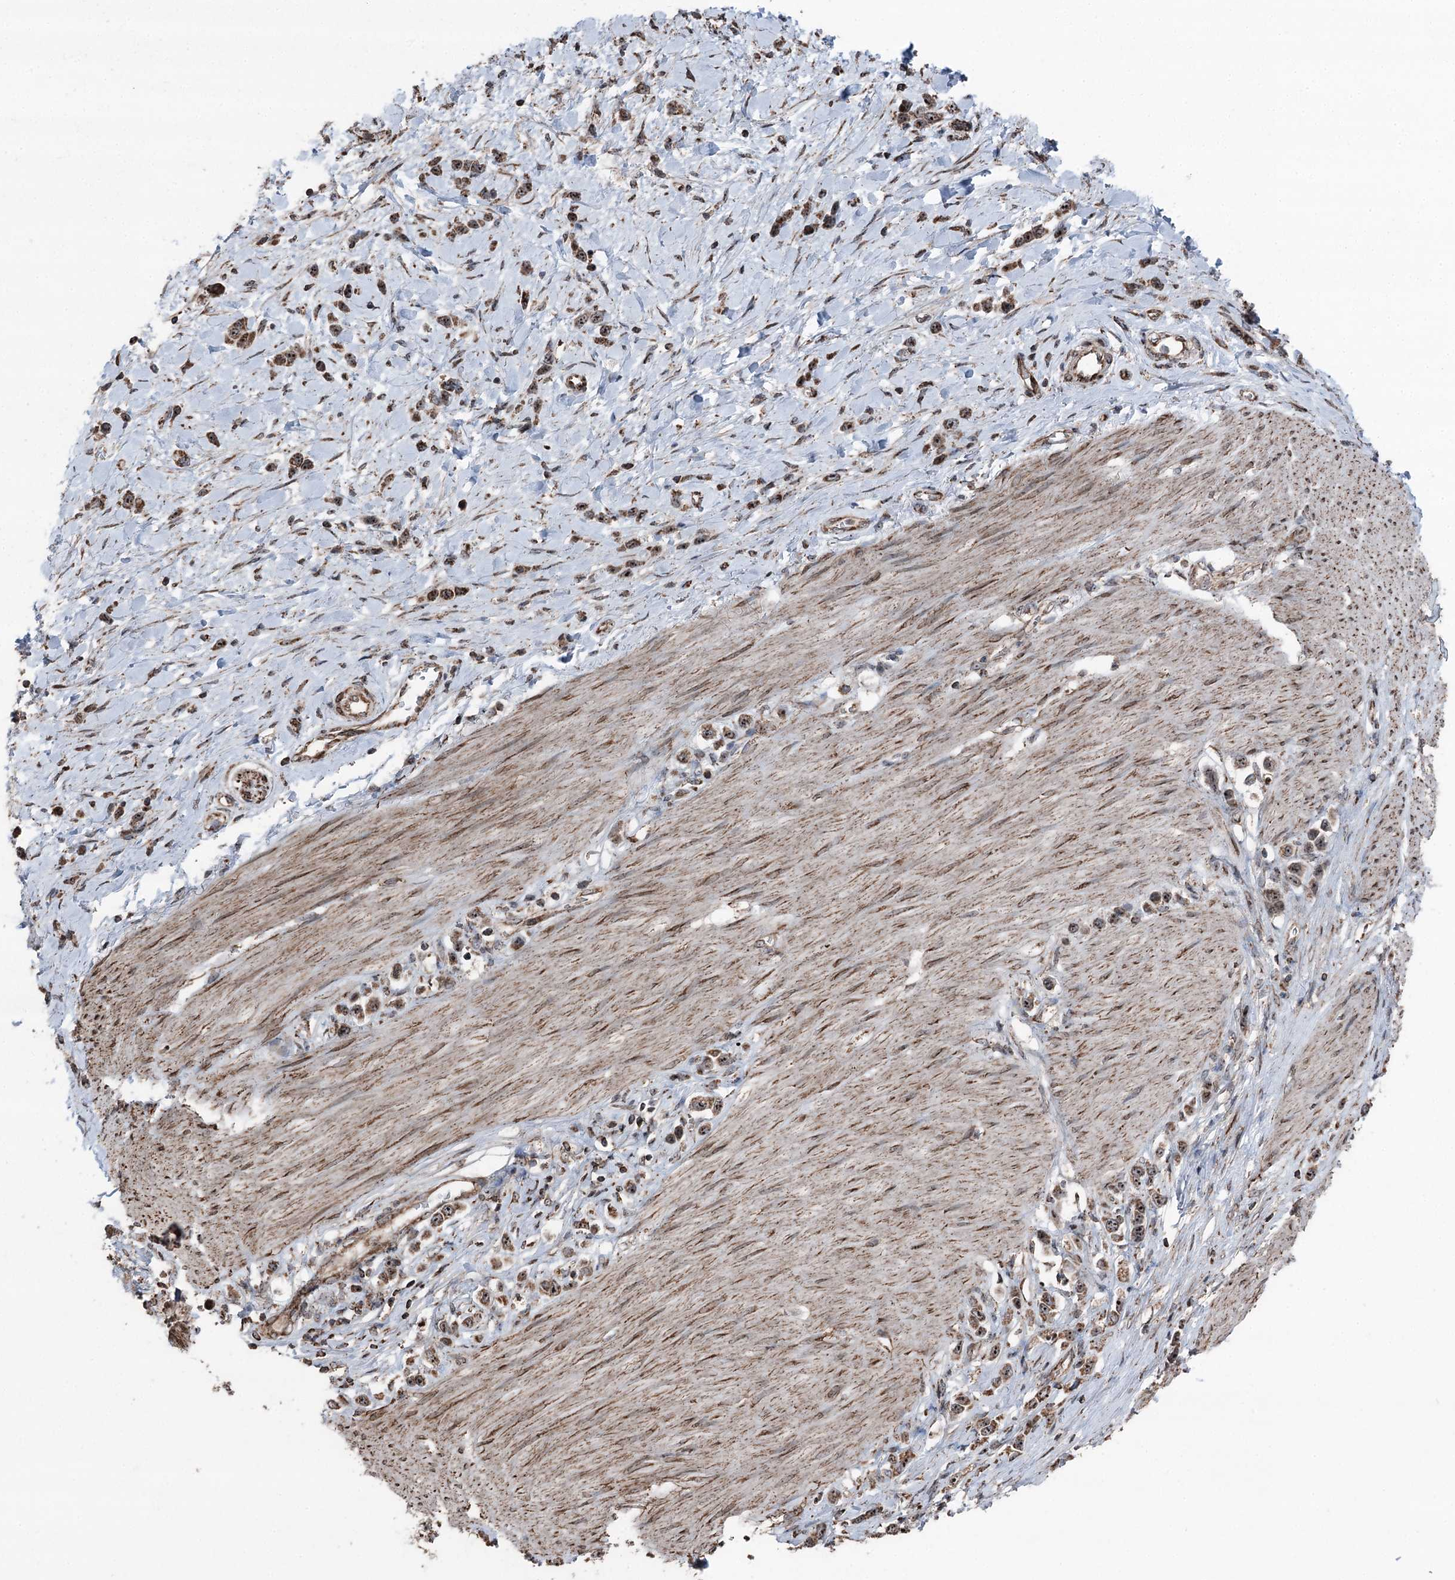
{"staining": {"intensity": "moderate", "quantity": ">75%", "location": "cytoplasmic/membranous,nuclear"}, "tissue": "stomach cancer", "cell_type": "Tumor cells", "image_type": "cancer", "snomed": [{"axis": "morphology", "description": "Normal tissue, NOS"}, {"axis": "morphology", "description": "Adenocarcinoma, NOS"}, {"axis": "topography", "description": "Stomach, upper"}, {"axis": "topography", "description": "Stomach"}], "caption": "Immunohistochemistry (IHC) histopathology image of adenocarcinoma (stomach) stained for a protein (brown), which shows medium levels of moderate cytoplasmic/membranous and nuclear staining in approximately >75% of tumor cells.", "gene": "STEEP1", "patient": {"sex": "female", "age": 65}}